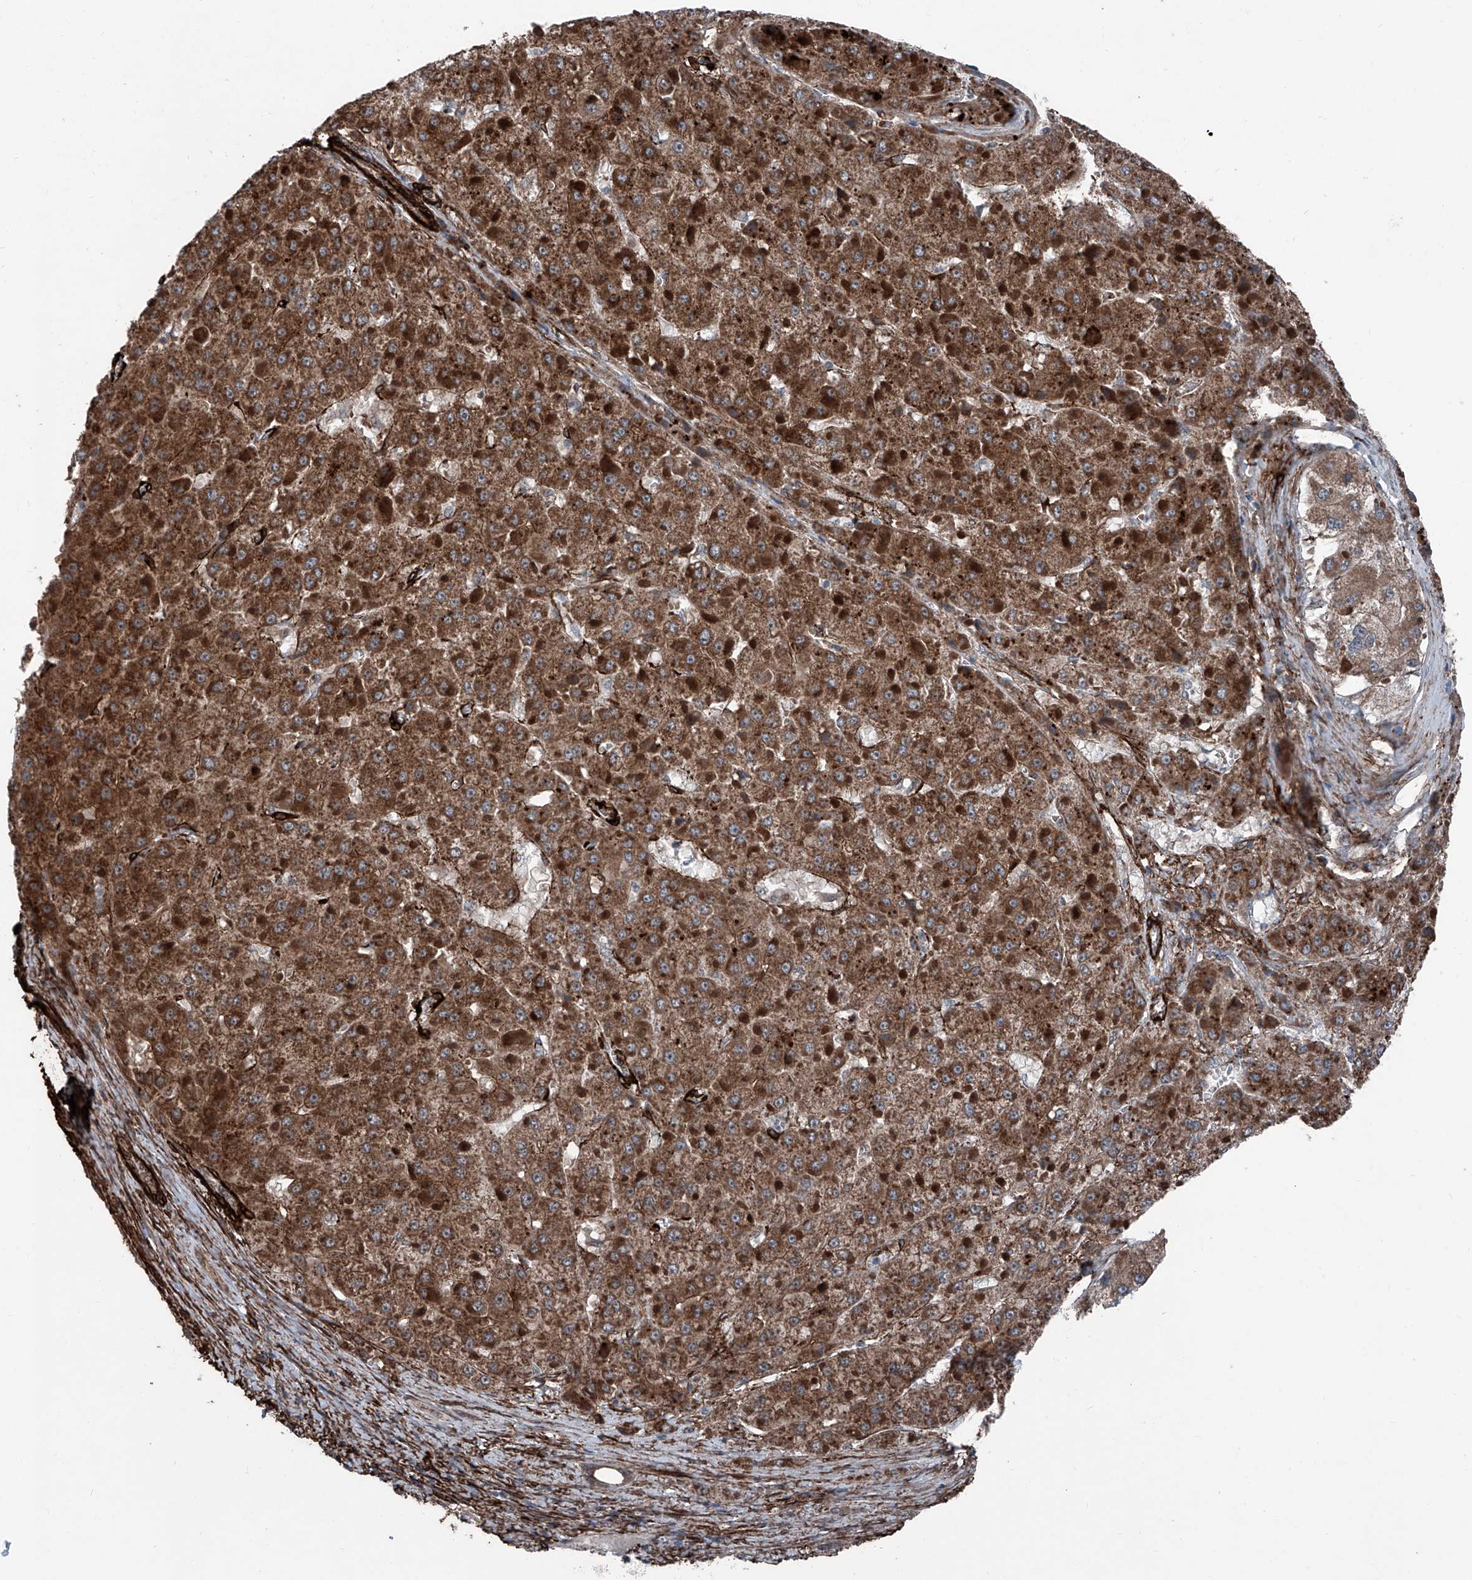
{"staining": {"intensity": "strong", "quantity": ">75%", "location": "cytoplasmic/membranous"}, "tissue": "liver cancer", "cell_type": "Tumor cells", "image_type": "cancer", "snomed": [{"axis": "morphology", "description": "Carcinoma, Hepatocellular, NOS"}, {"axis": "topography", "description": "Liver"}], "caption": "Strong cytoplasmic/membranous positivity for a protein is appreciated in approximately >75% of tumor cells of liver cancer (hepatocellular carcinoma) using immunohistochemistry.", "gene": "COA7", "patient": {"sex": "female", "age": 73}}